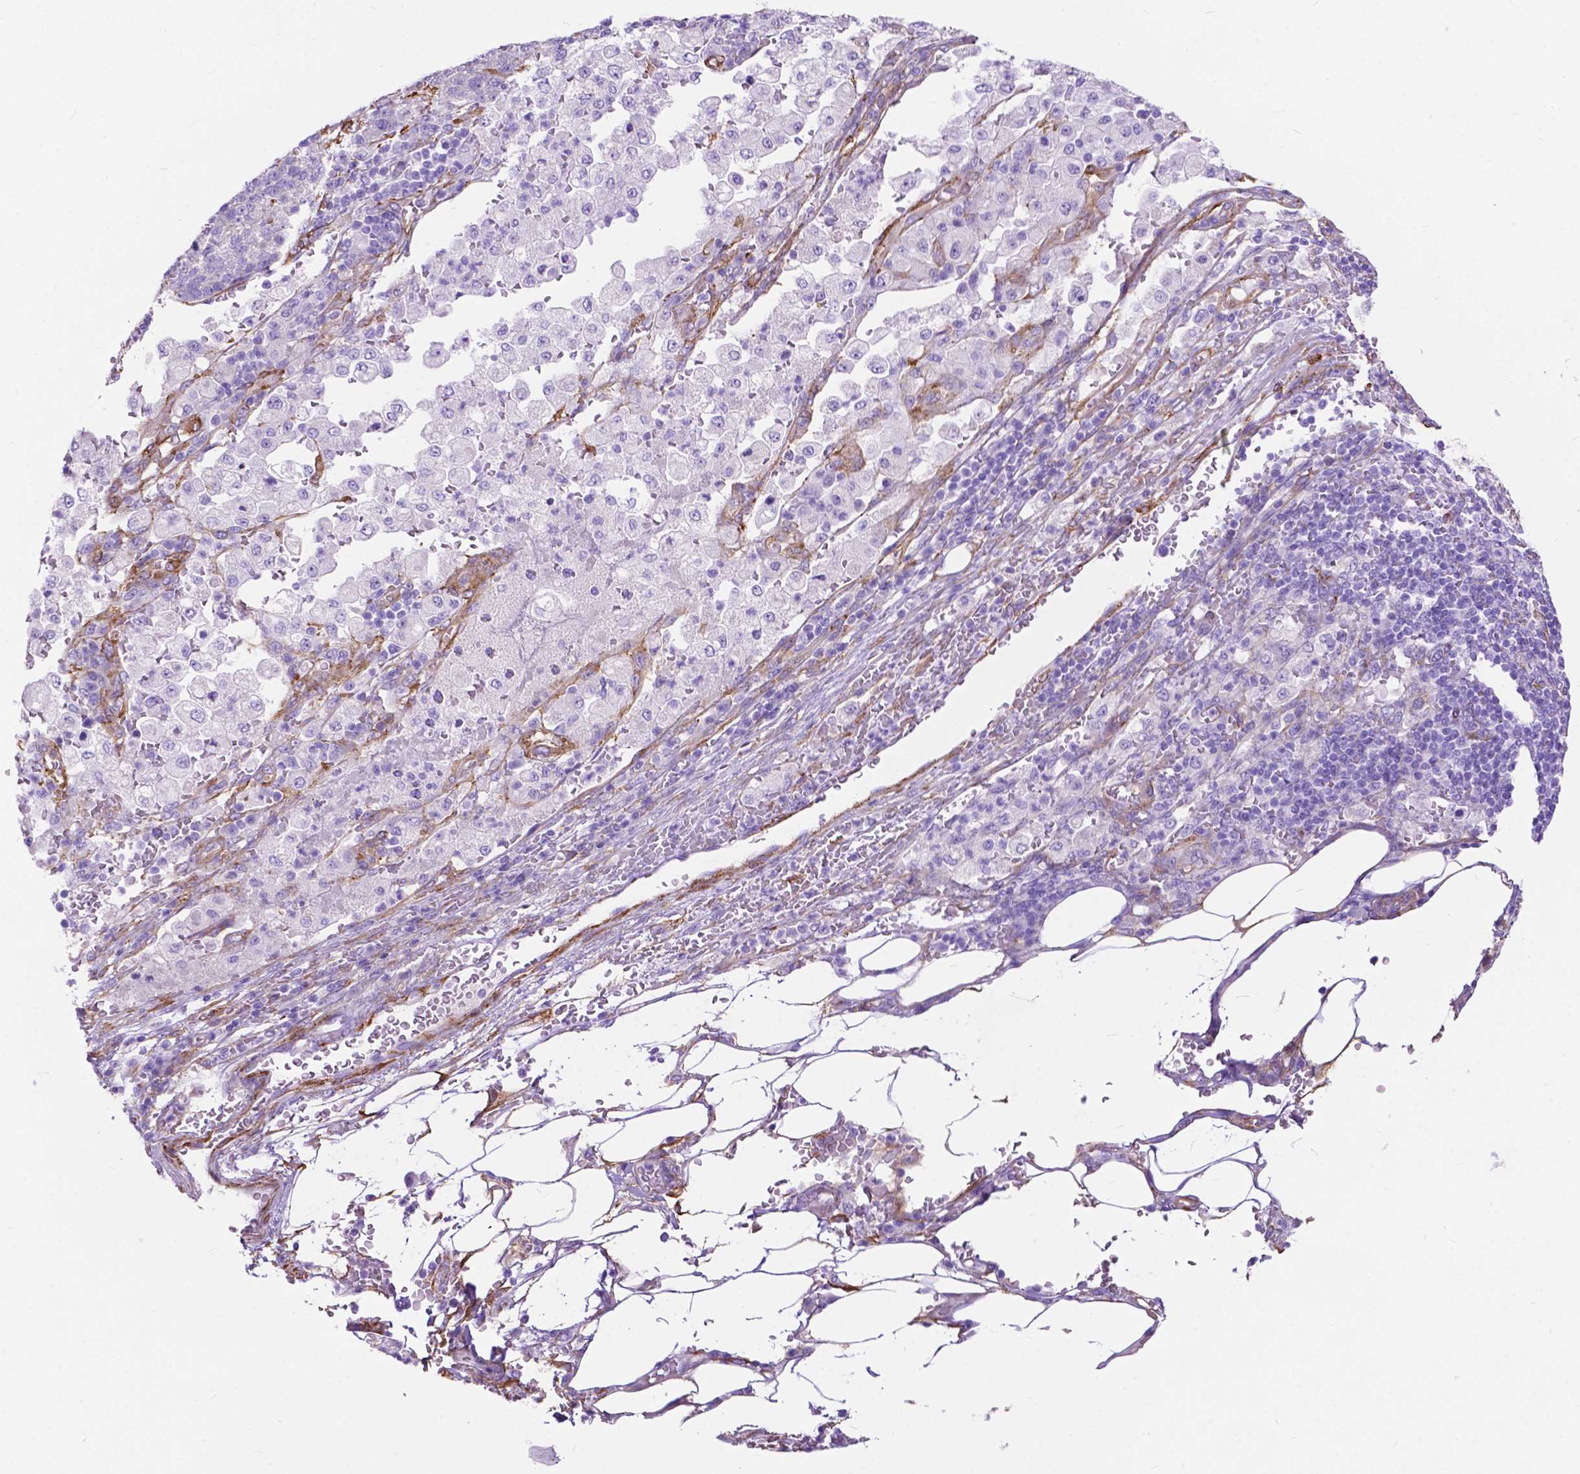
{"staining": {"intensity": "negative", "quantity": "none", "location": "none"}, "tissue": "pancreatic cancer", "cell_type": "Tumor cells", "image_type": "cancer", "snomed": [{"axis": "morphology", "description": "Adenocarcinoma, NOS"}, {"axis": "topography", "description": "Pancreas"}], "caption": "This is an IHC image of human pancreatic cancer (adenocarcinoma). There is no expression in tumor cells.", "gene": "PCDHA12", "patient": {"sex": "female", "age": 61}}